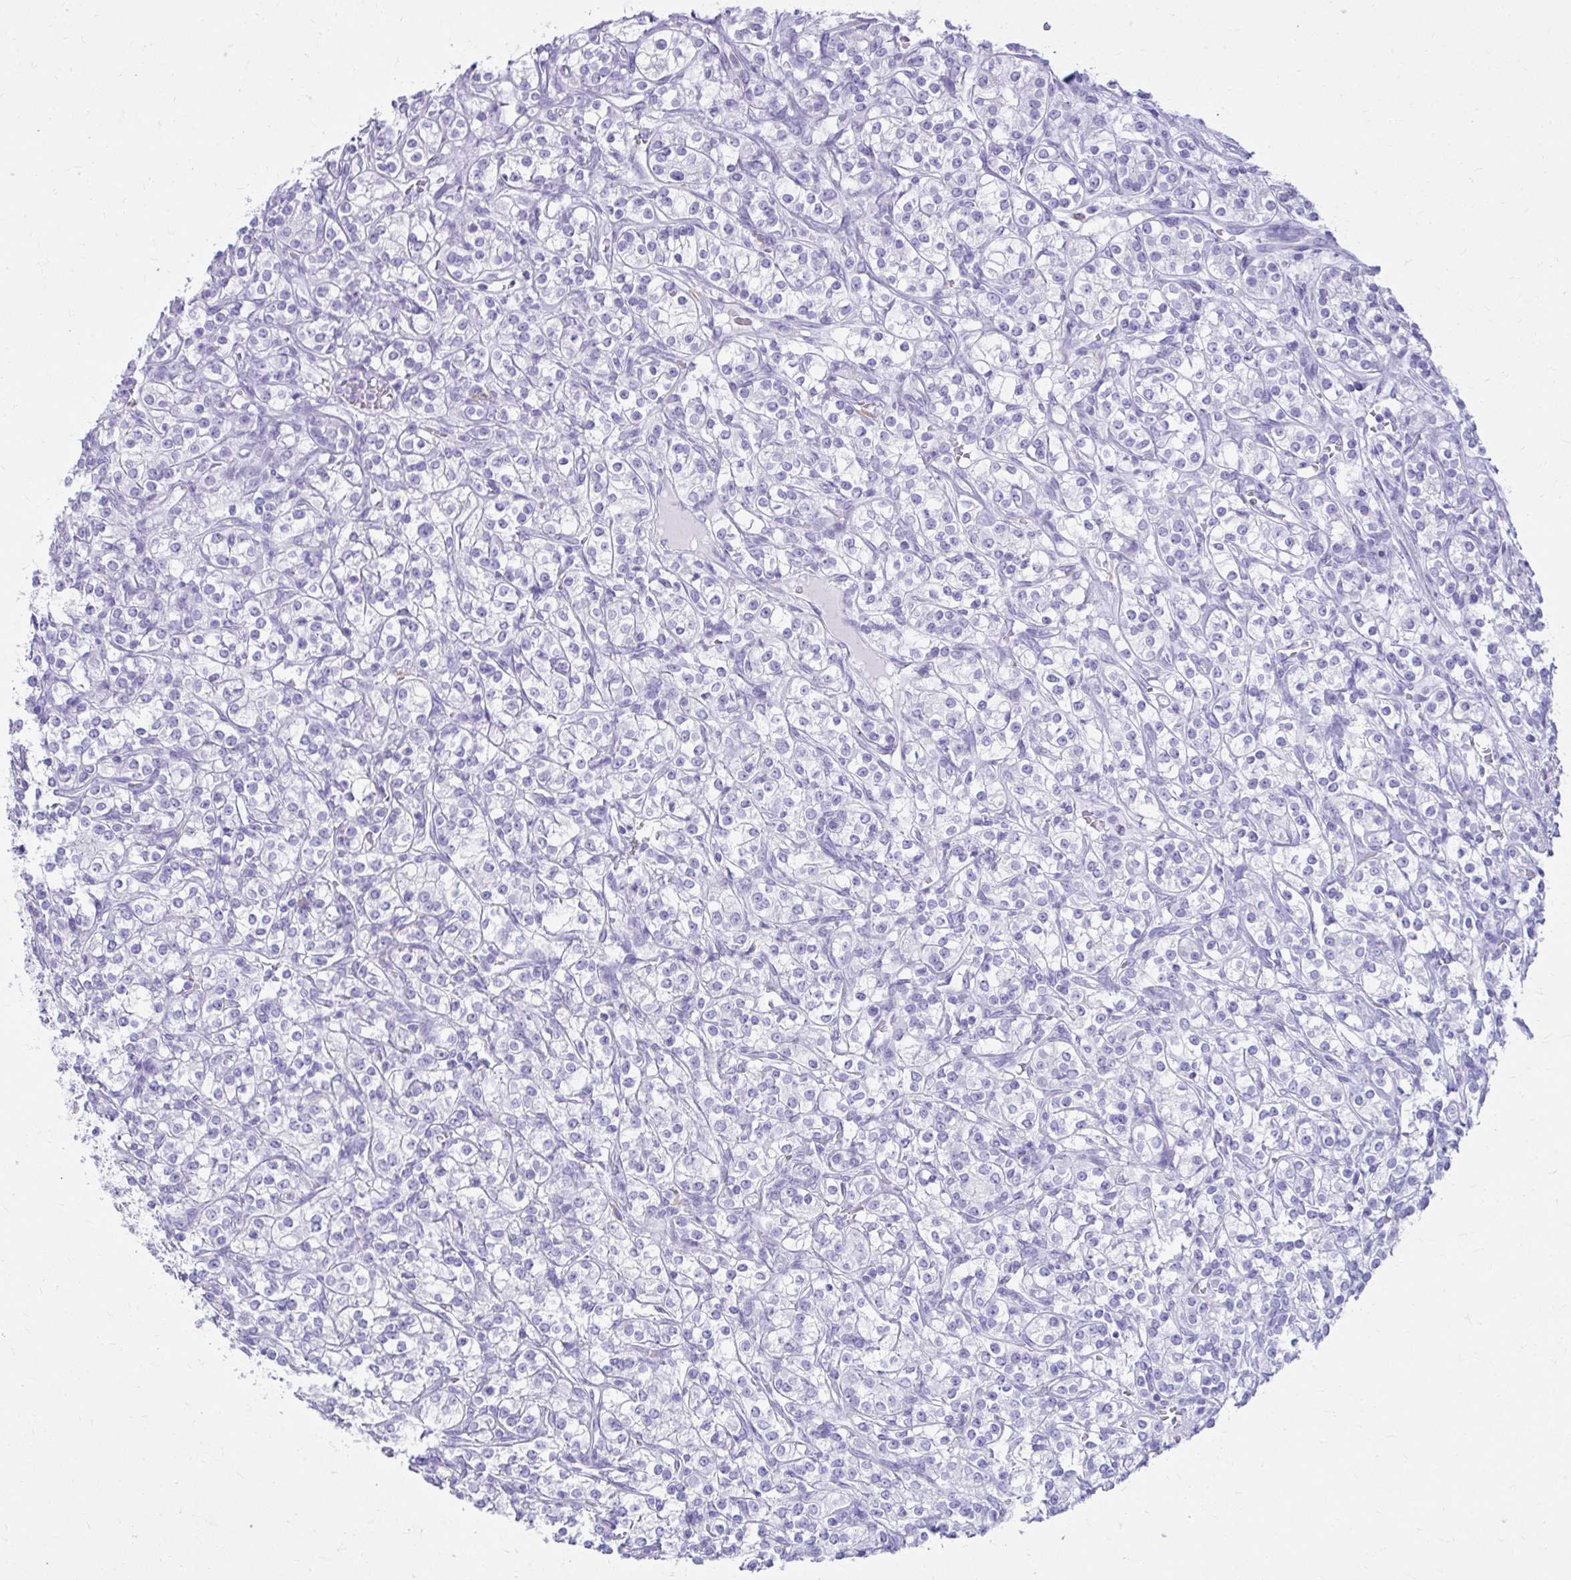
{"staining": {"intensity": "negative", "quantity": "none", "location": "none"}, "tissue": "renal cancer", "cell_type": "Tumor cells", "image_type": "cancer", "snomed": [{"axis": "morphology", "description": "Adenocarcinoma, NOS"}, {"axis": "topography", "description": "Kidney"}], "caption": "Renal adenocarcinoma was stained to show a protein in brown. There is no significant expression in tumor cells.", "gene": "ATP4B", "patient": {"sex": "male", "age": 77}}